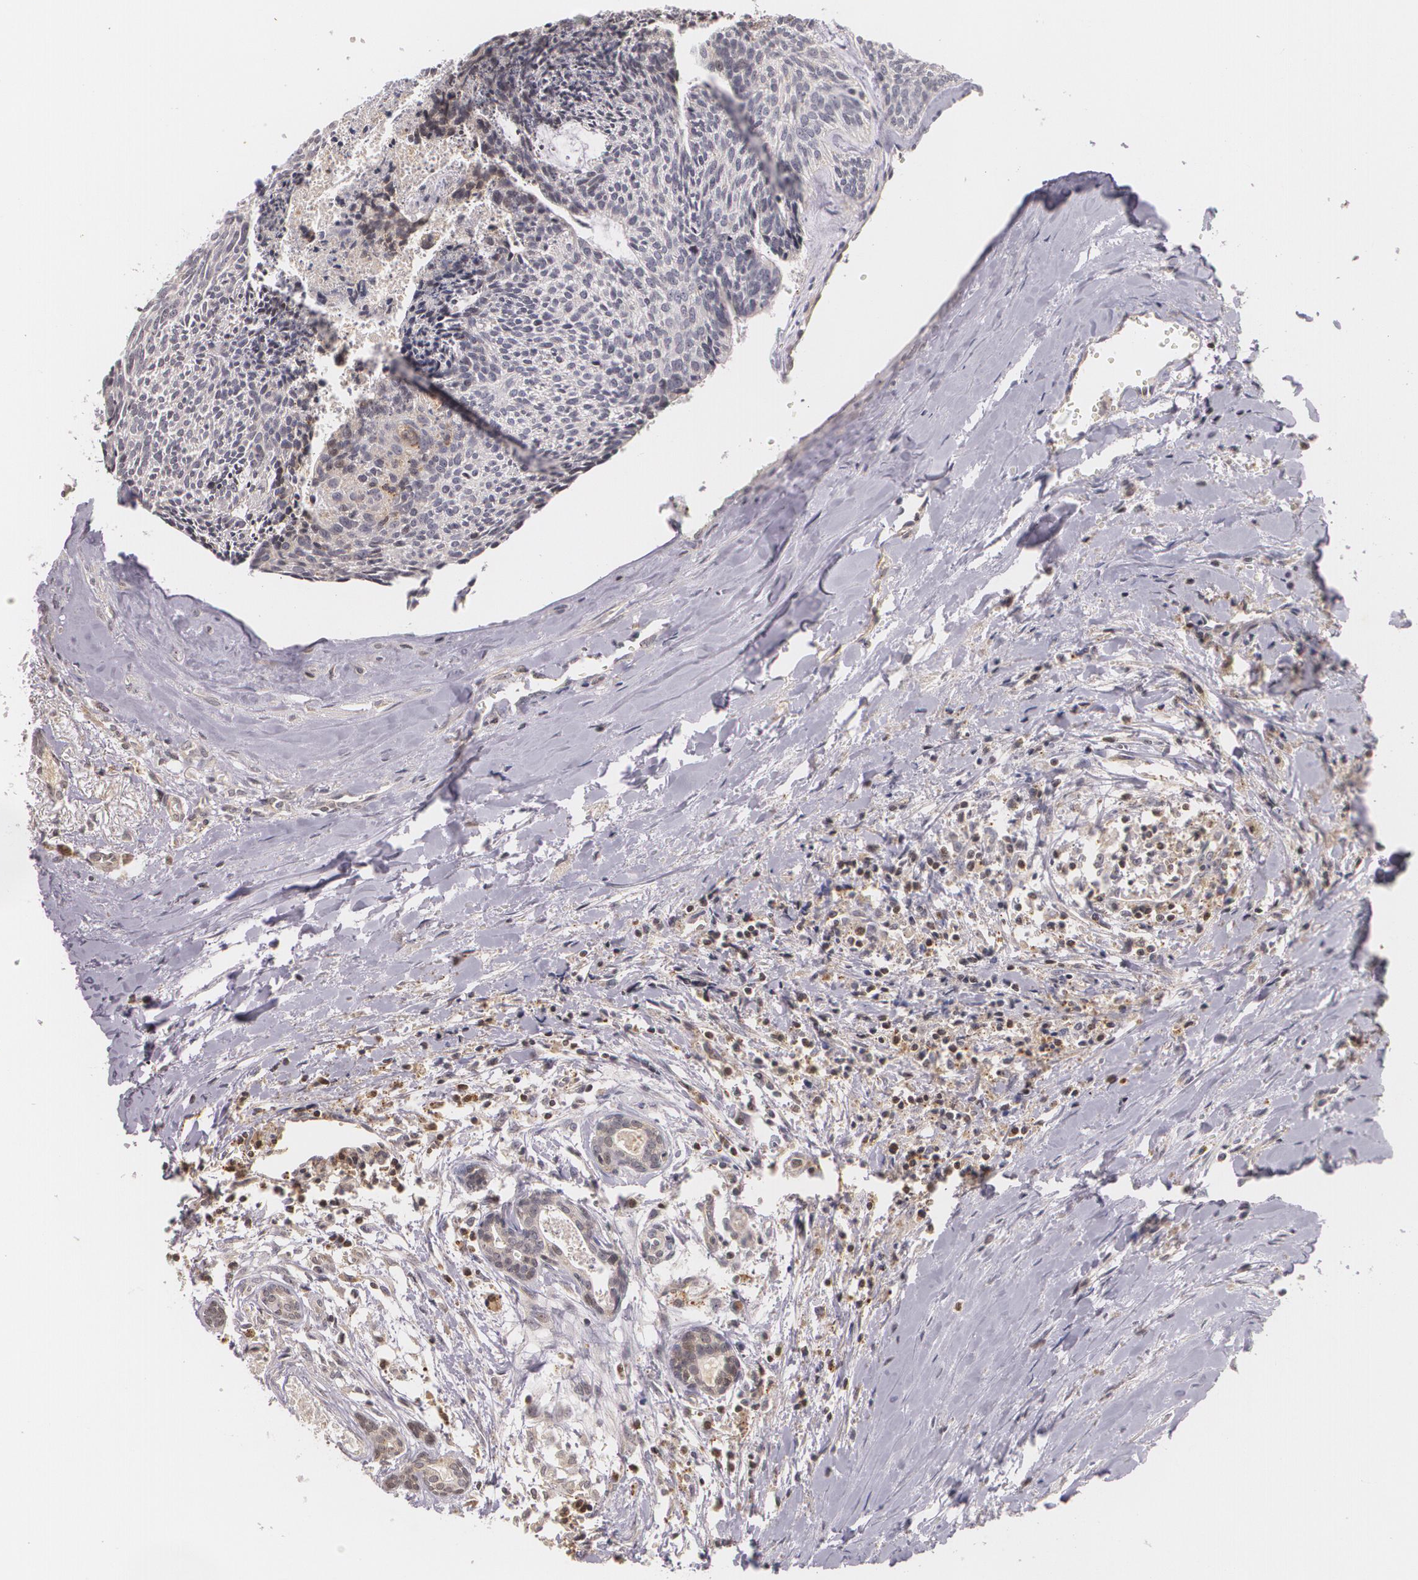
{"staining": {"intensity": "negative", "quantity": "none", "location": "none"}, "tissue": "head and neck cancer", "cell_type": "Tumor cells", "image_type": "cancer", "snomed": [{"axis": "morphology", "description": "Squamous cell carcinoma, NOS"}, {"axis": "topography", "description": "Salivary gland"}, {"axis": "topography", "description": "Head-Neck"}], "caption": "Photomicrograph shows no significant protein positivity in tumor cells of head and neck cancer (squamous cell carcinoma). (DAB (3,3'-diaminobenzidine) IHC visualized using brightfield microscopy, high magnification).", "gene": "VAV3", "patient": {"sex": "male", "age": 70}}